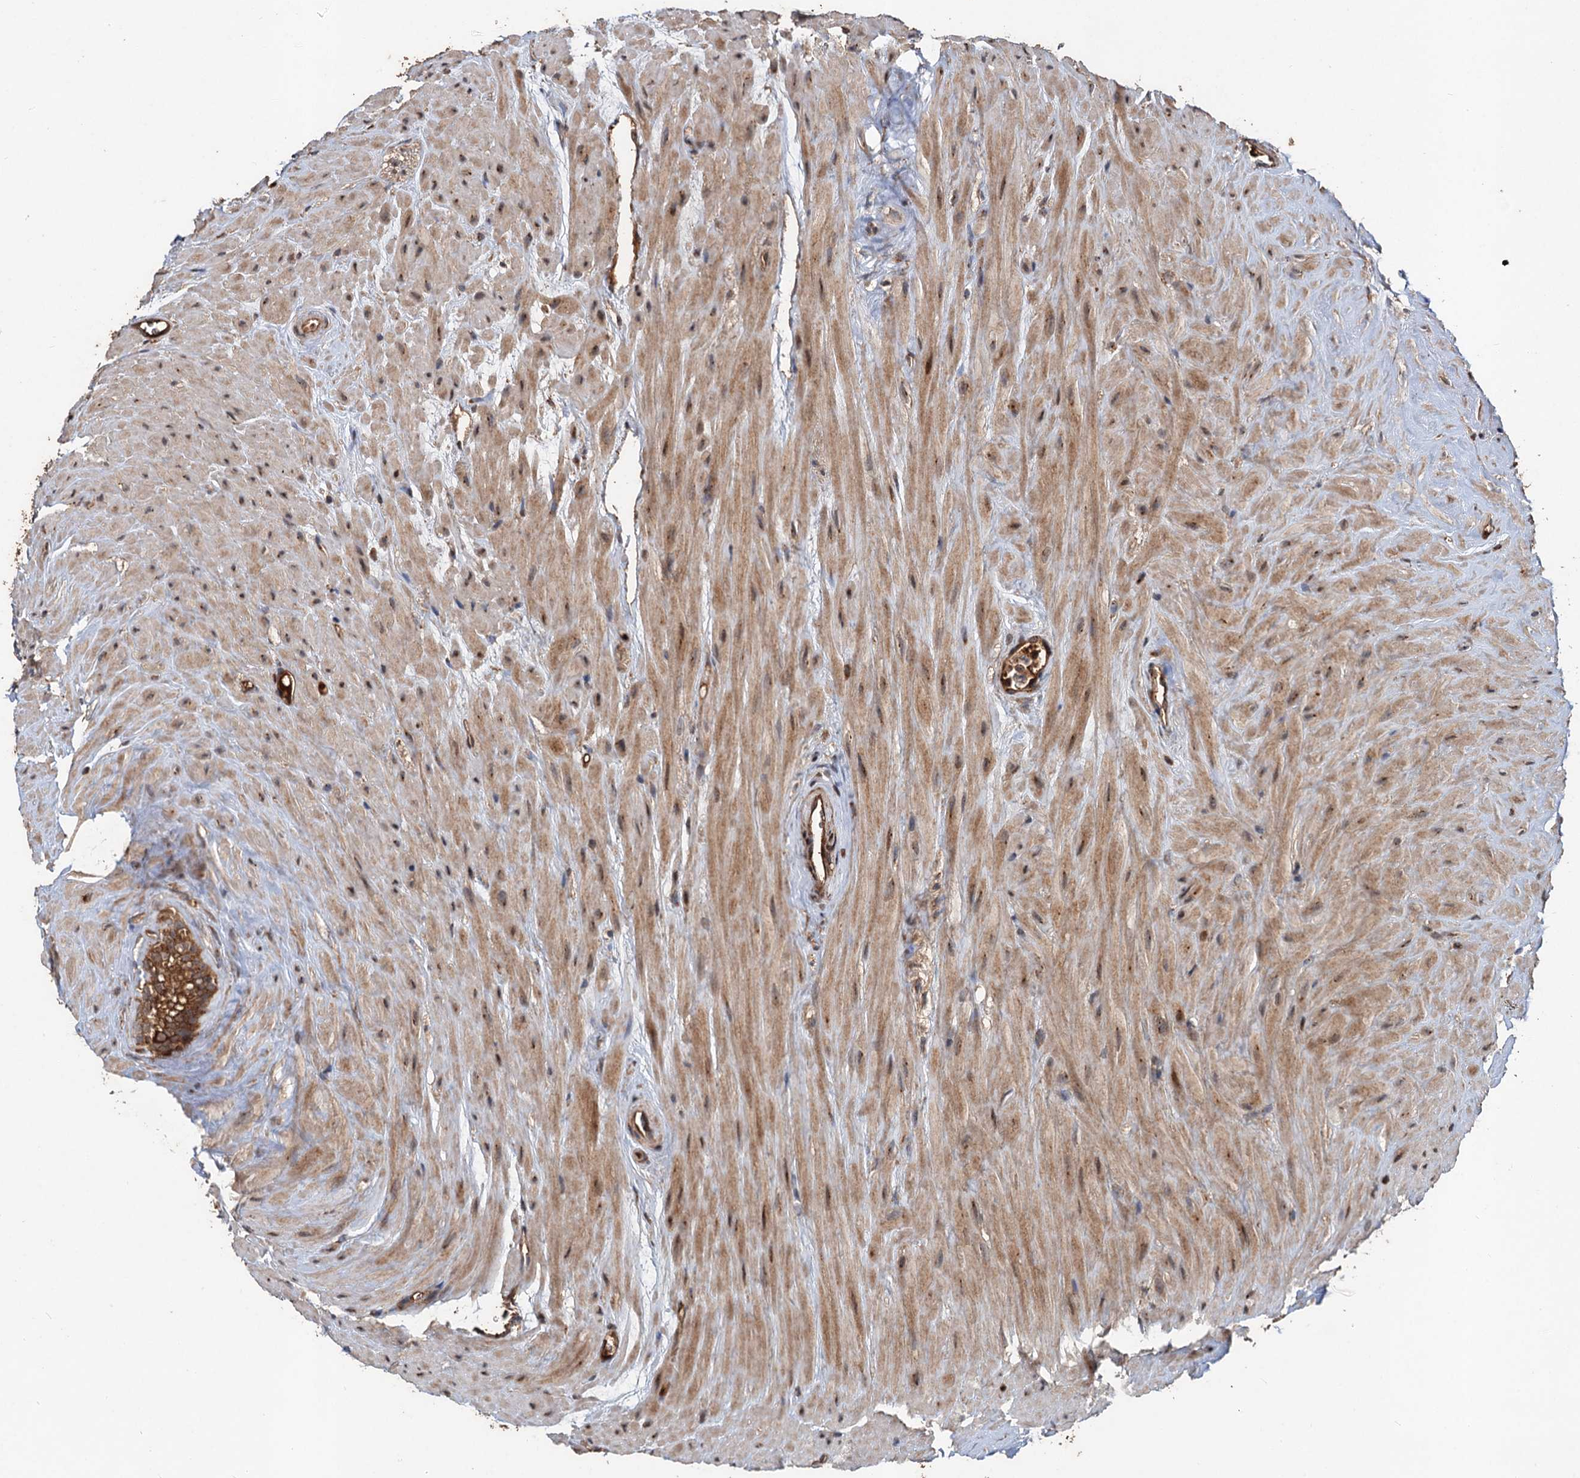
{"staining": {"intensity": "moderate", "quantity": ">75%", "location": "cytoplasmic/membranous"}, "tissue": "seminal vesicle", "cell_type": "Glandular cells", "image_type": "normal", "snomed": [{"axis": "morphology", "description": "Normal tissue, NOS"}, {"axis": "topography", "description": "Prostate"}, {"axis": "topography", "description": "Seminal veicle"}], "caption": "Immunohistochemical staining of benign human seminal vesicle shows >75% levels of moderate cytoplasmic/membranous protein staining in approximately >75% of glandular cells. The staining was performed using DAB (3,3'-diaminobenzidine) to visualize the protein expression in brown, while the nuclei were stained in blue with hematoxylin (Magnification: 20x).", "gene": "DEXI", "patient": {"sex": "male", "age": 59}}